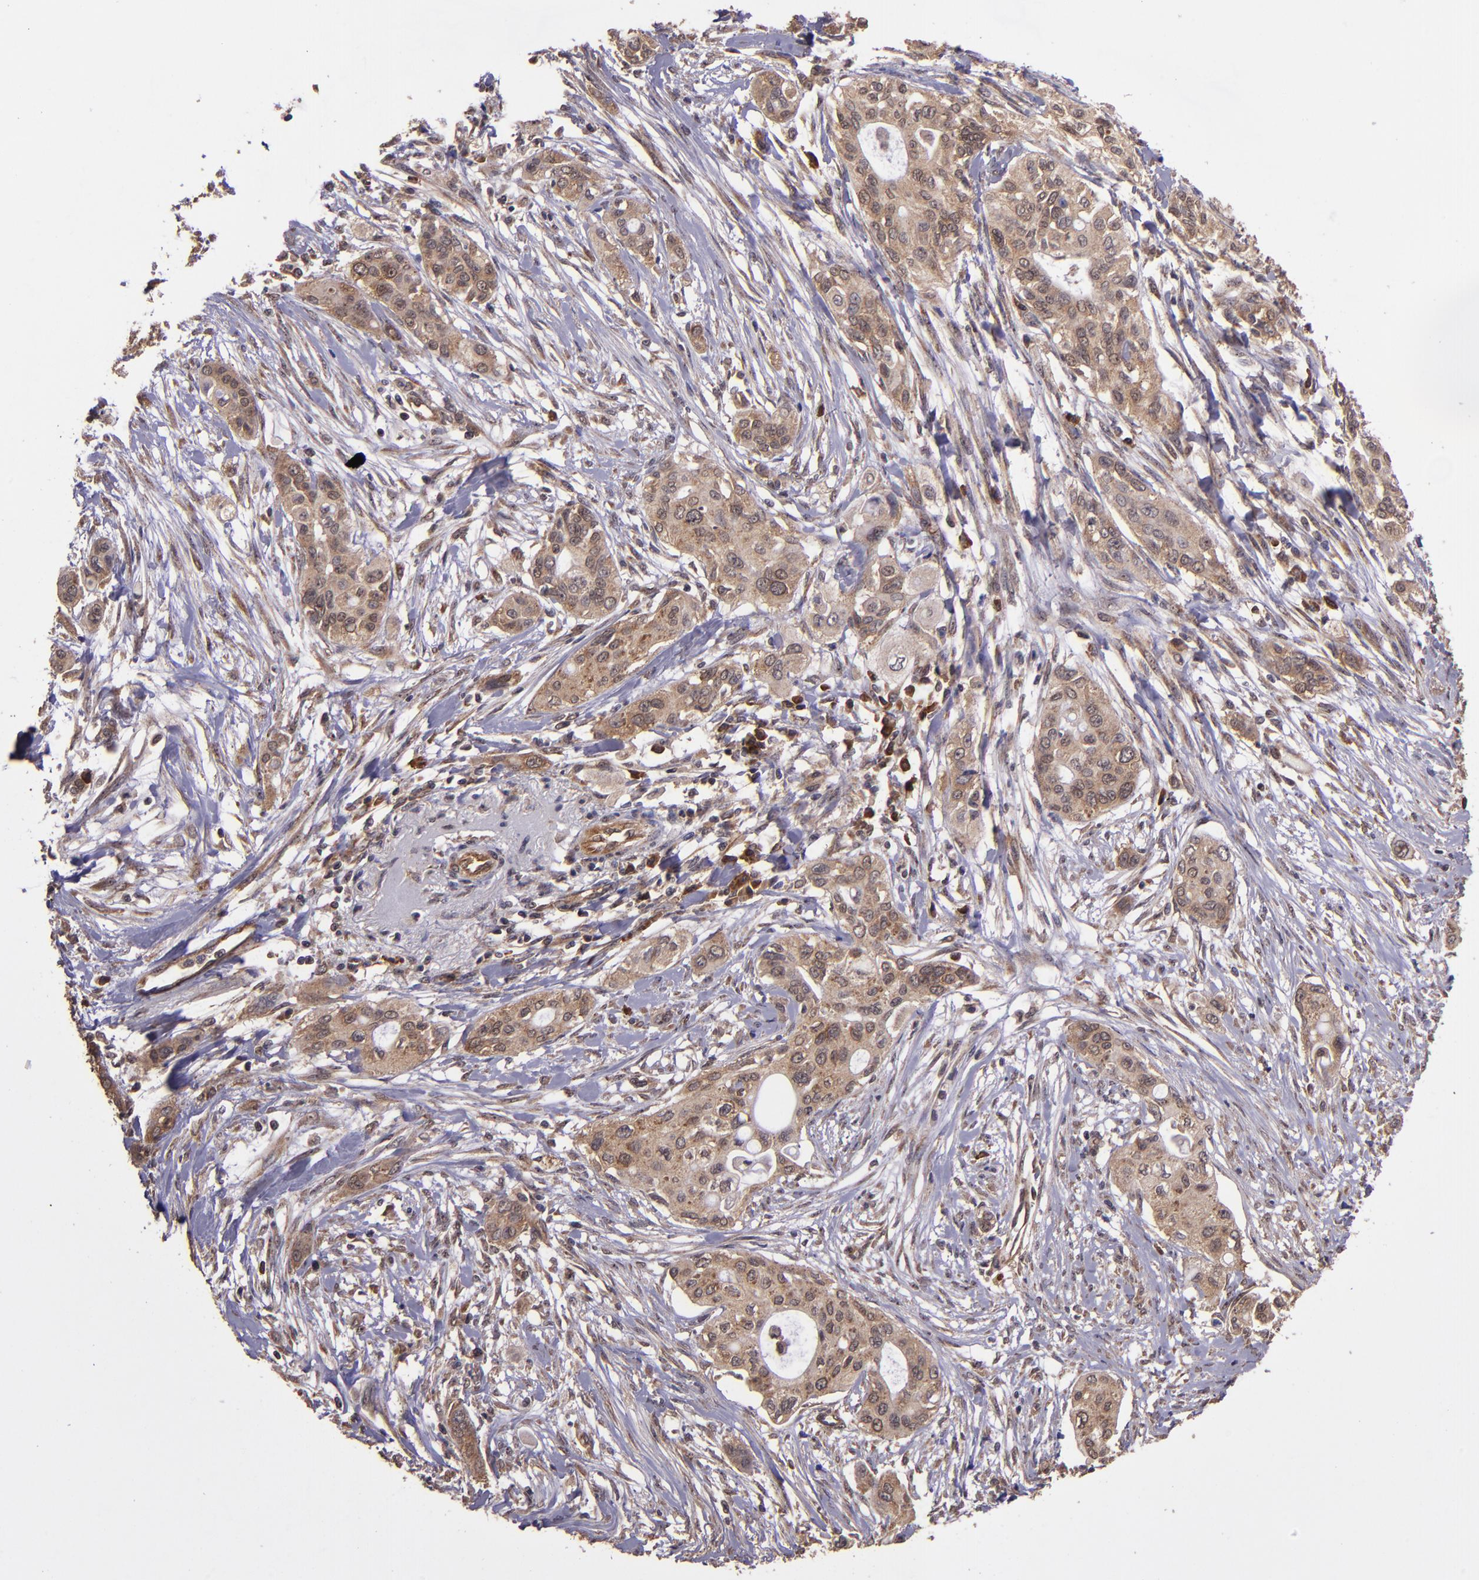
{"staining": {"intensity": "moderate", "quantity": ">75%", "location": "cytoplasmic/membranous"}, "tissue": "pancreatic cancer", "cell_type": "Tumor cells", "image_type": "cancer", "snomed": [{"axis": "morphology", "description": "Adenocarcinoma, NOS"}, {"axis": "topography", "description": "Pancreas"}], "caption": "Pancreatic adenocarcinoma stained for a protein (brown) reveals moderate cytoplasmic/membranous positive expression in about >75% of tumor cells.", "gene": "USP51", "patient": {"sex": "female", "age": 60}}